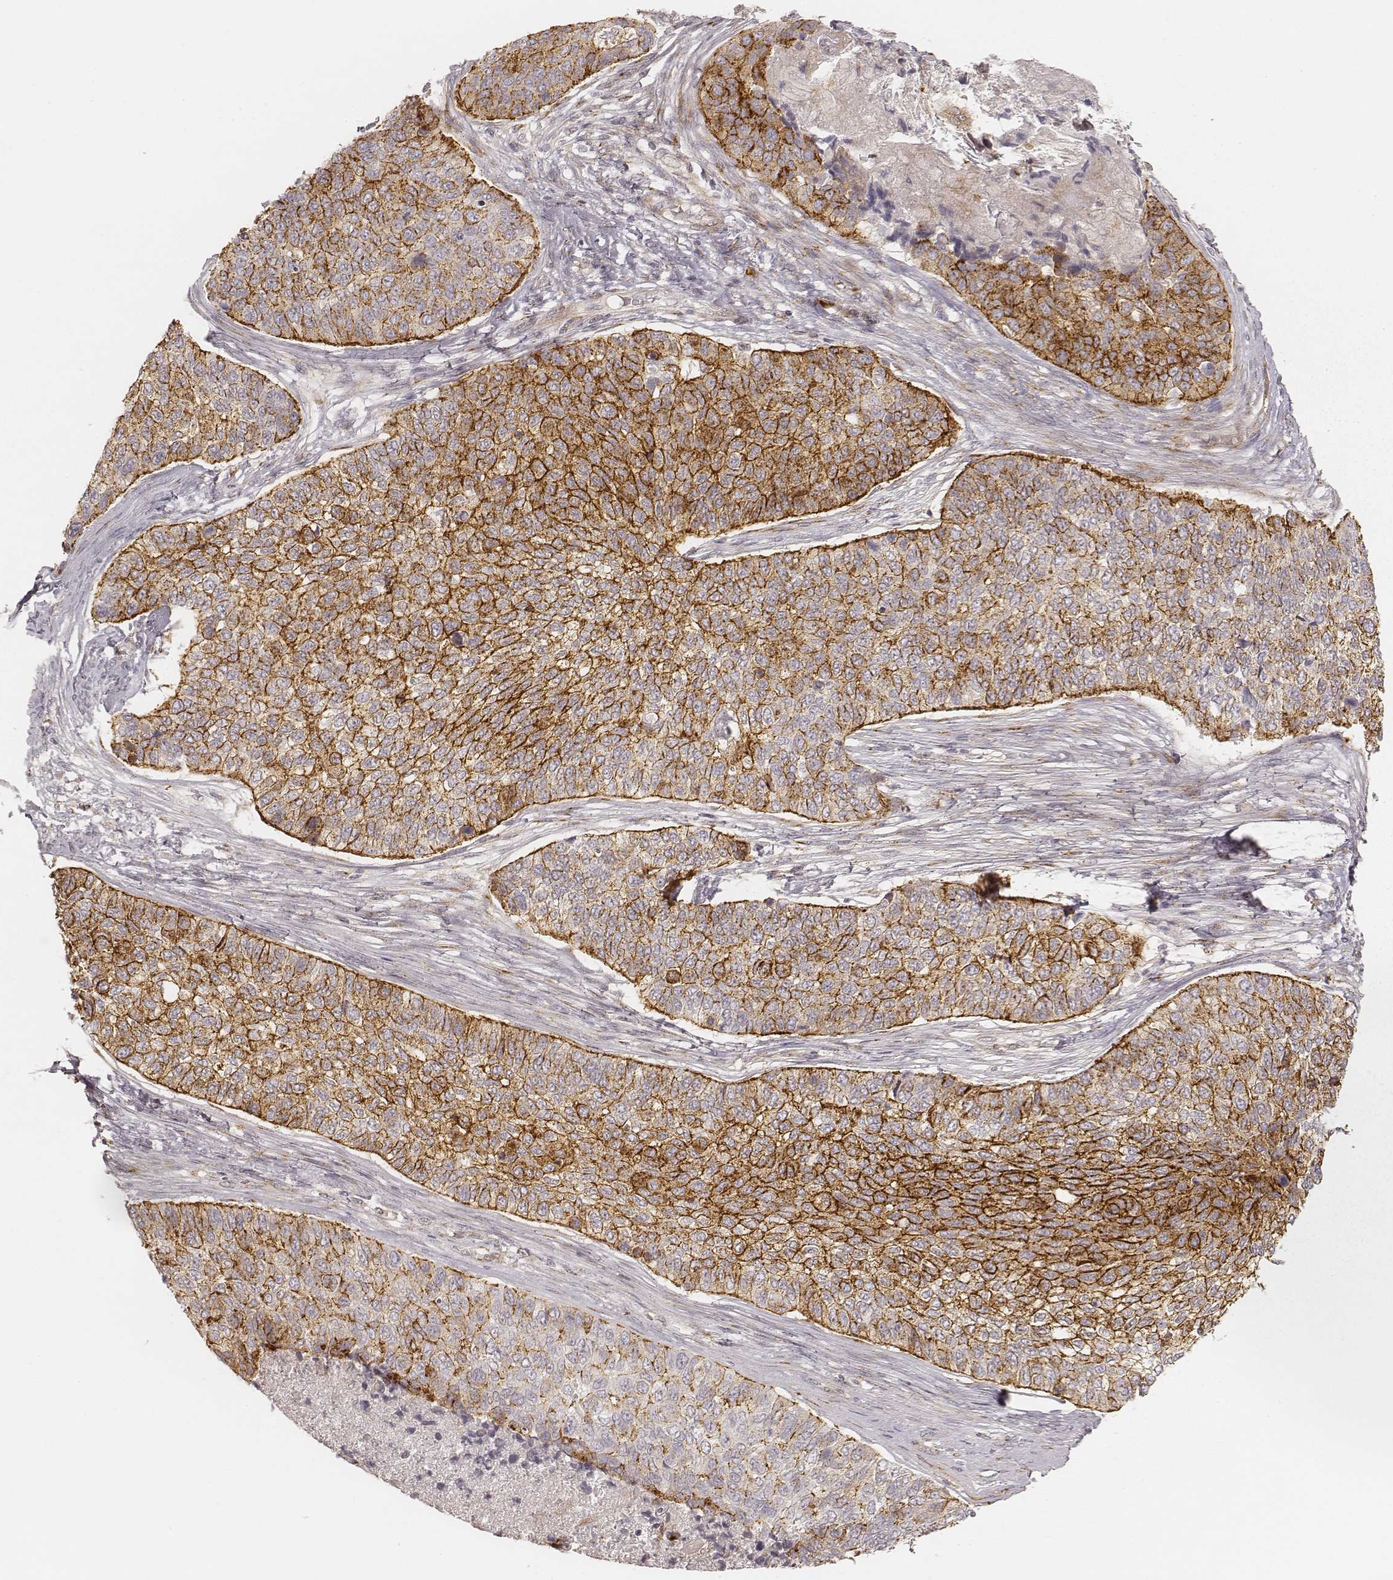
{"staining": {"intensity": "strong", "quantity": ">75%", "location": "cytoplasmic/membranous"}, "tissue": "lung cancer", "cell_type": "Tumor cells", "image_type": "cancer", "snomed": [{"axis": "morphology", "description": "Squamous cell carcinoma, NOS"}, {"axis": "topography", "description": "Lung"}], "caption": "Lung squamous cell carcinoma stained with a protein marker displays strong staining in tumor cells.", "gene": "GORASP2", "patient": {"sex": "male", "age": 69}}